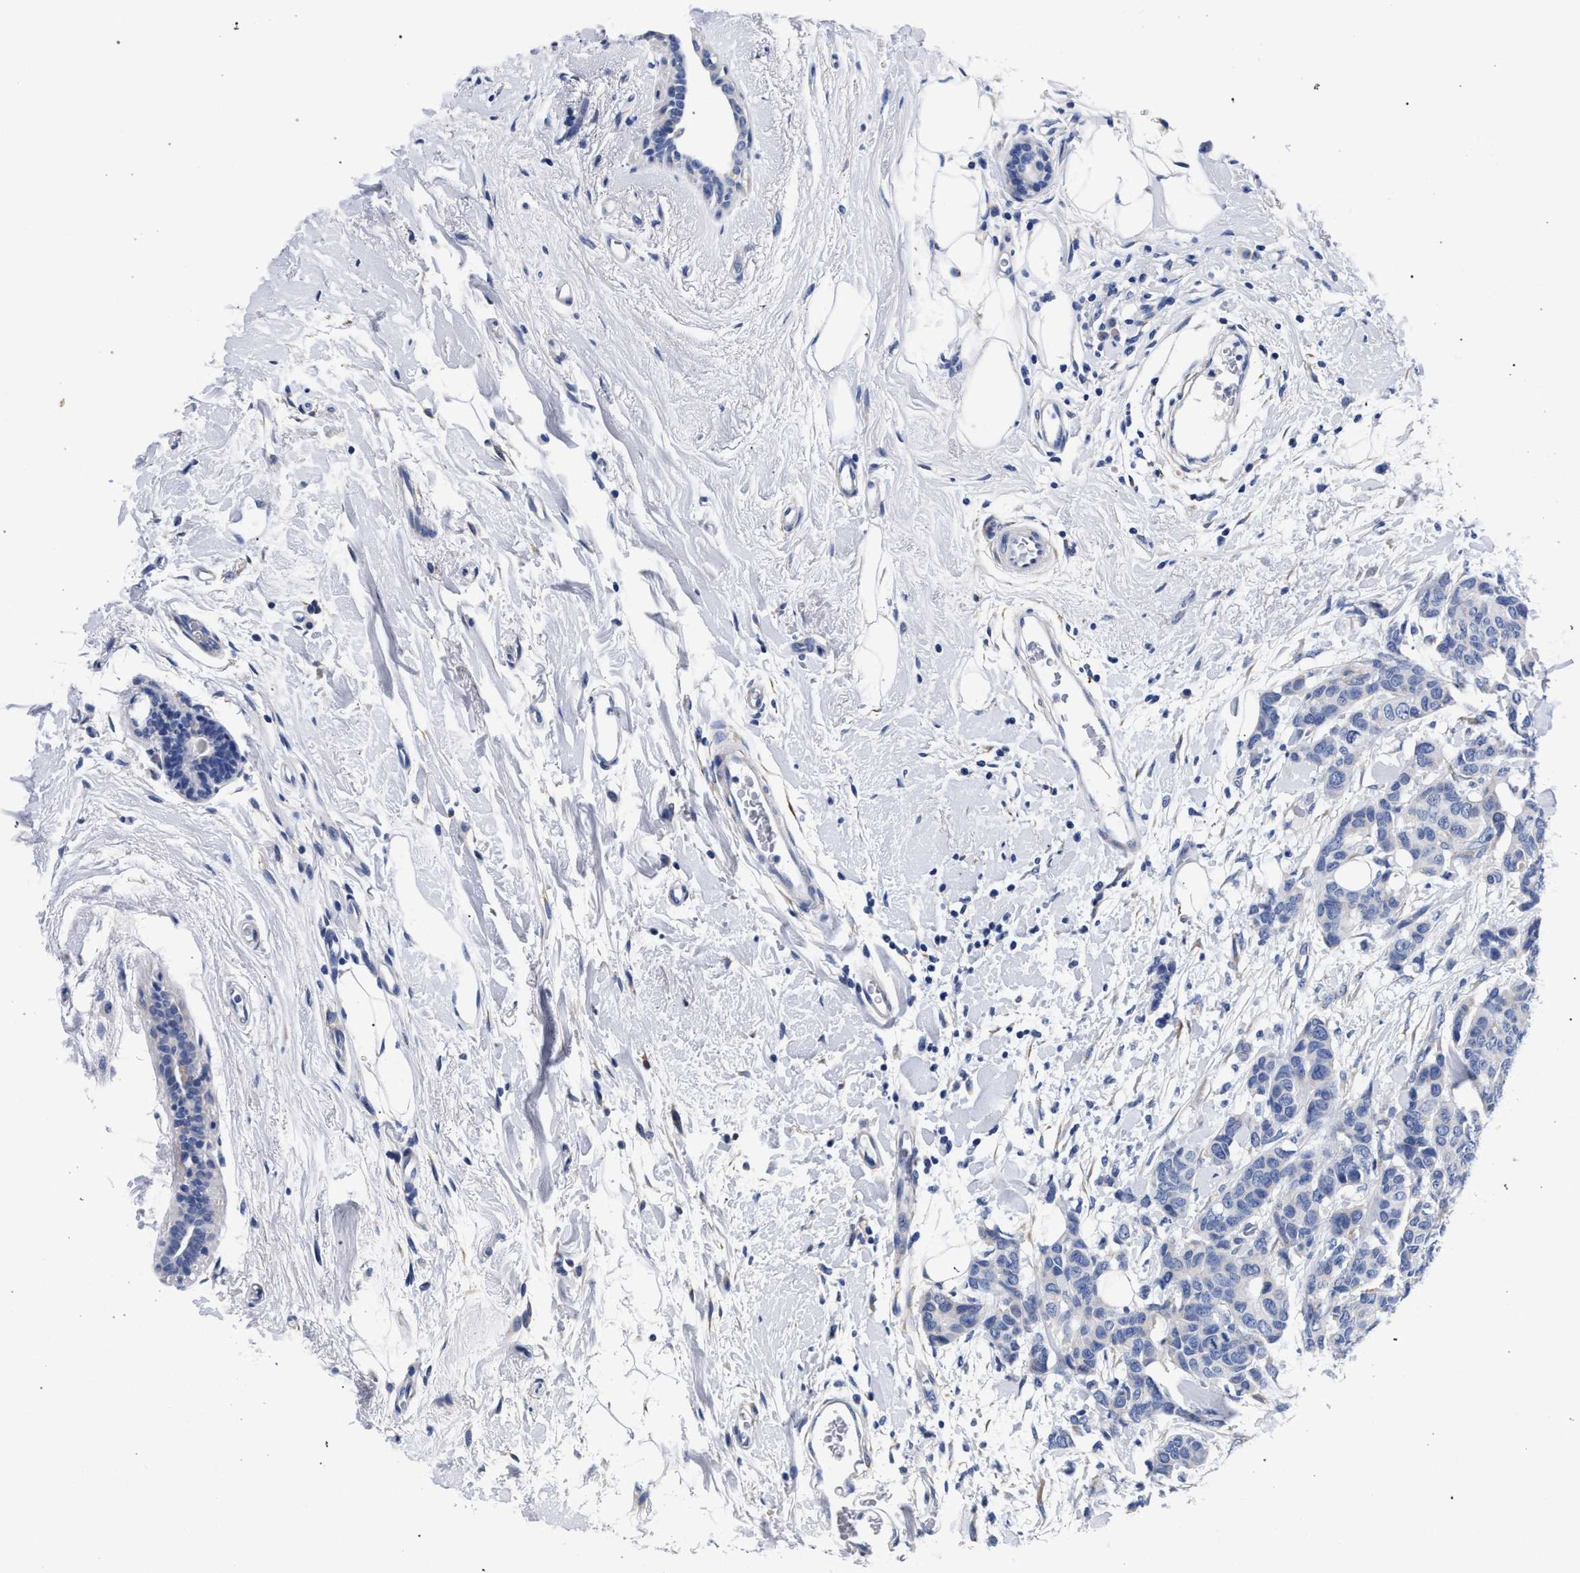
{"staining": {"intensity": "negative", "quantity": "none", "location": "none"}, "tissue": "breast cancer", "cell_type": "Tumor cells", "image_type": "cancer", "snomed": [{"axis": "morphology", "description": "Duct carcinoma"}, {"axis": "topography", "description": "Breast"}], "caption": "DAB immunohistochemical staining of human breast cancer reveals no significant staining in tumor cells.", "gene": "AKAP4", "patient": {"sex": "female", "age": 87}}